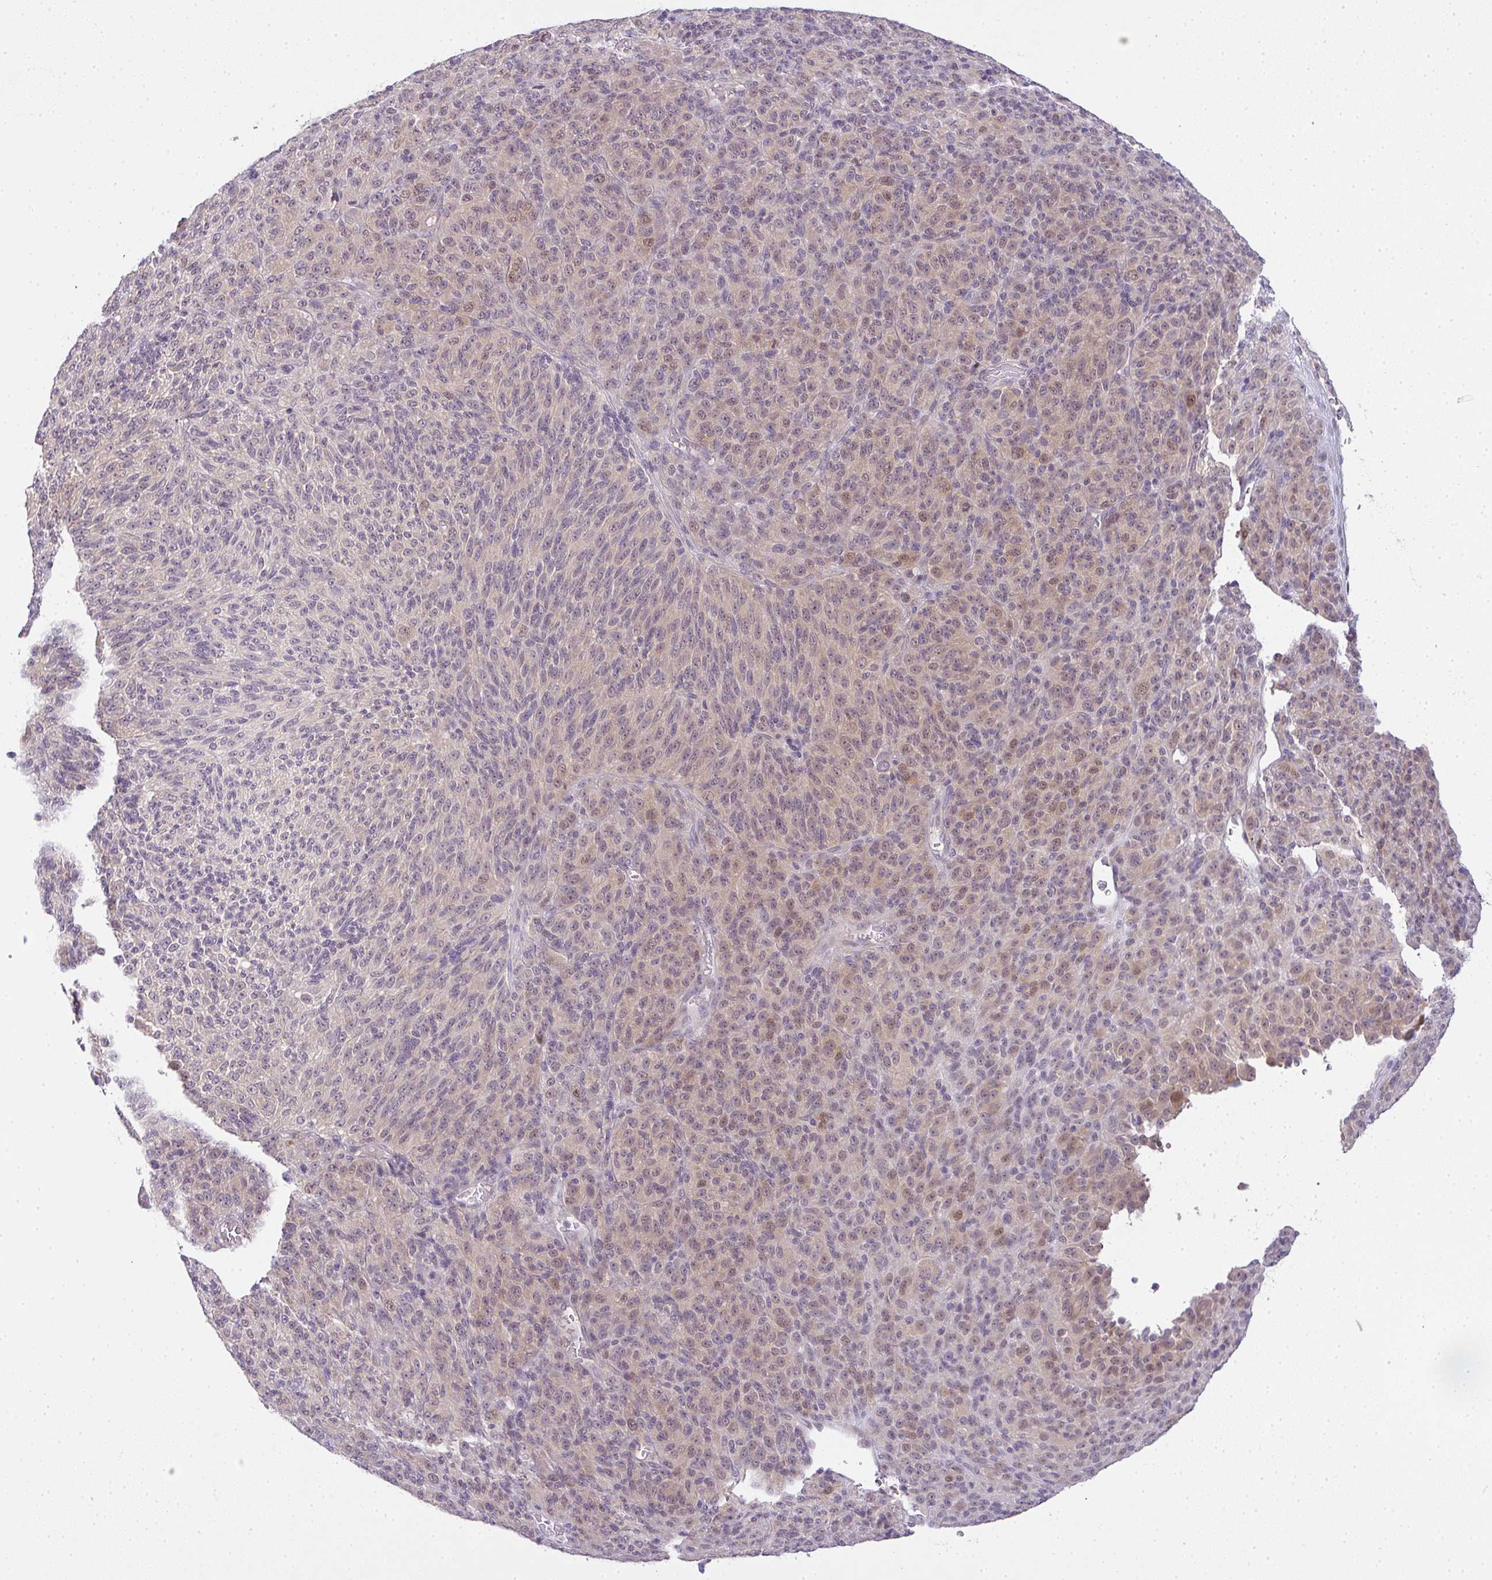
{"staining": {"intensity": "weak", "quantity": "25%-75%", "location": "nuclear"}, "tissue": "melanoma", "cell_type": "Tumor cells", "image_type": "cancer", "snomed": [{"axis": "morphology", "description": "Malignant melanoma, Metastatic site"}, {"axis": "topography", "description": "Brain"}], "caption": "An immunohistochemistry histopathology image of neoplastic tissue is shown. Protein staining in brown labels weak nuclear positivity in malignant melanoma (metastatic site) within tumor cells. (brown staining indicates protein expression, while blue staining denotes nuclei).", "gene": "CSE1L", "patient": {"sex": "female", "age": 56}}